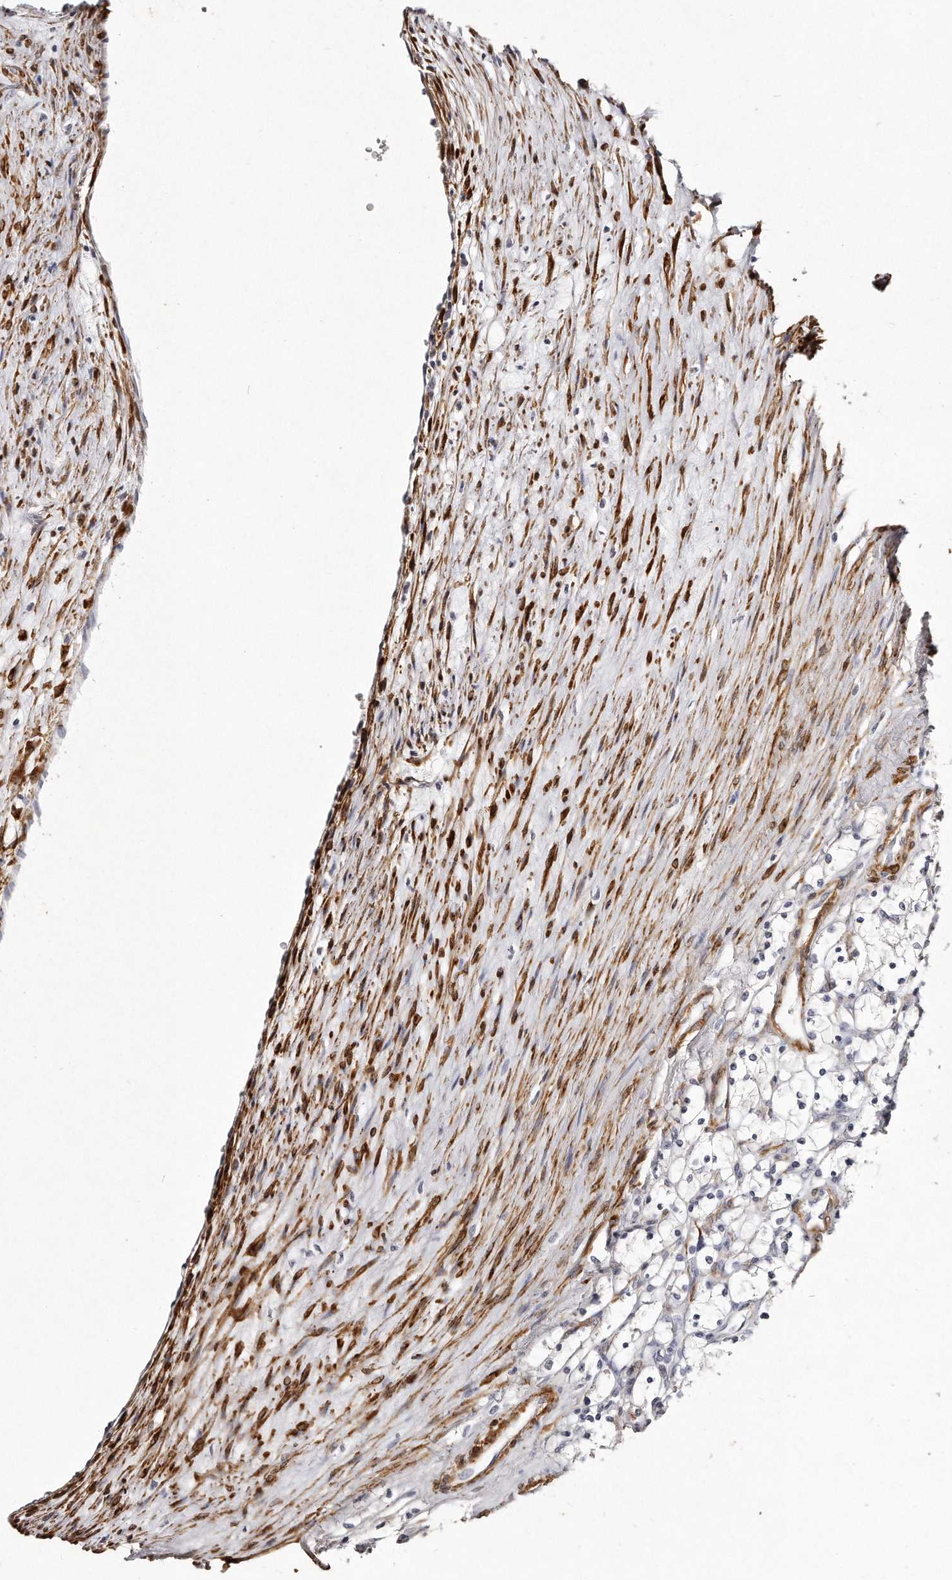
{"staining": {"intensity": "negative", "quantity": "none", "location": "none"}, "tissue": "renal cancer", "cell_type": "Tumor cells", "image_type": "cancer", "snomed": [{"axis": "morphology", "description": "Adenocarcinoma, NOS"}, {"axis": "topography", "description": "Kidney"}], "caption": "There is no significant positivity in tumor cells of renal adenocarcinoma.", "gene": "LMOD1", "patient": {"sex": "female", "age": 69}}